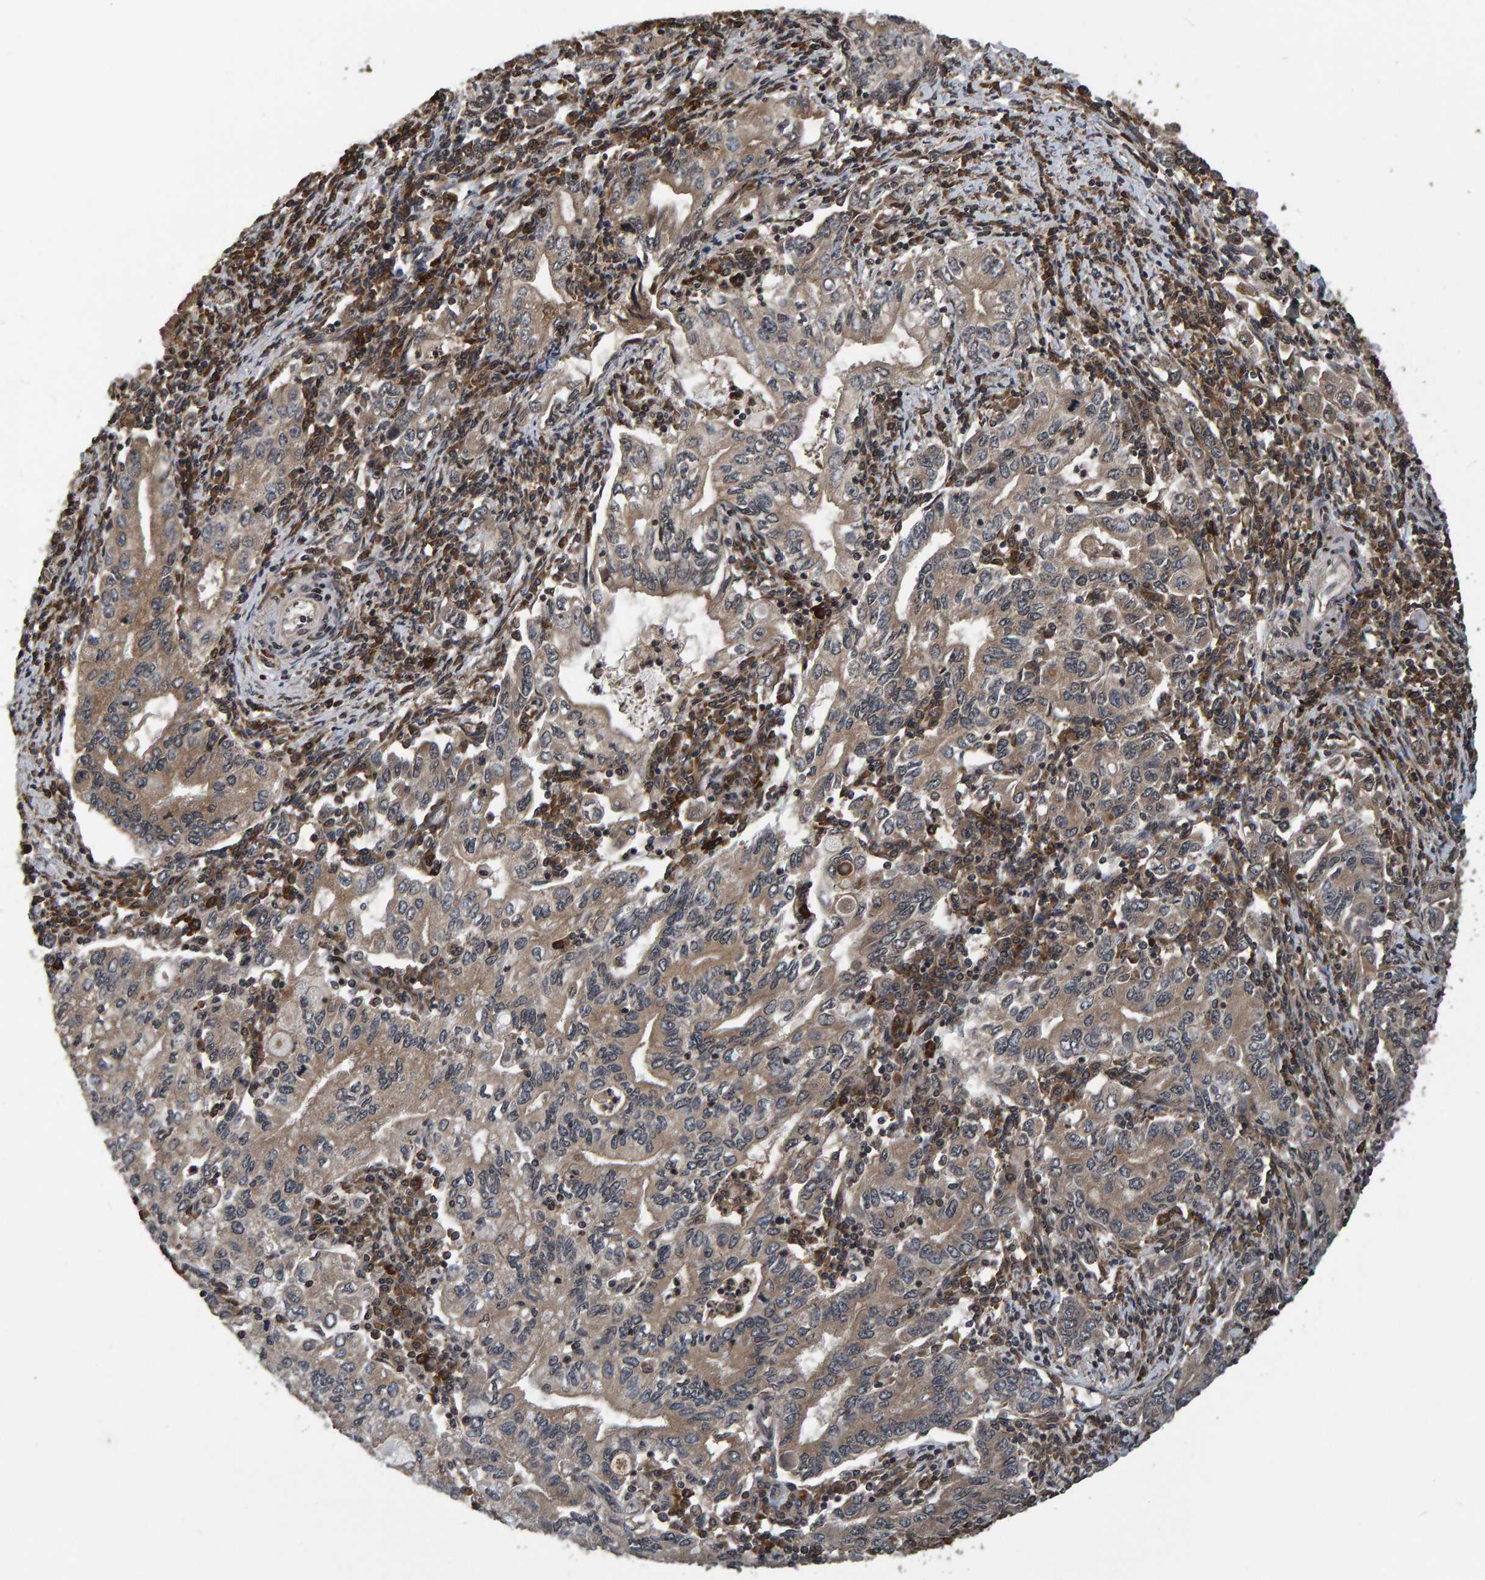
{"staining": {"intensity": "moderate", "quantity": ">75%", "location": "cytoplasmic/membranous"}, "tissue": "stomach cancer", "cell_type": "Tumor cells", "image_type": "cancer", "snomed": [{"axis": "morphology", "description": "Adenocarcinoma, NOS"}, {"axis": "topography", "description": "Stomach, lower"}], "caption": "IHC photomicrograph of neoplastic tissue: human adenocarcinoma (stomach) stained using immunohistochemistry (IHC) demonstrates medium levels of moderate protein expression localized specifically in the cytoplasmic/membranous of tumor cells, appearing as a cytoplasmic/membranous brown color.", "gene": "GAB2", "patient": {"sex": "female", "age": 72}}